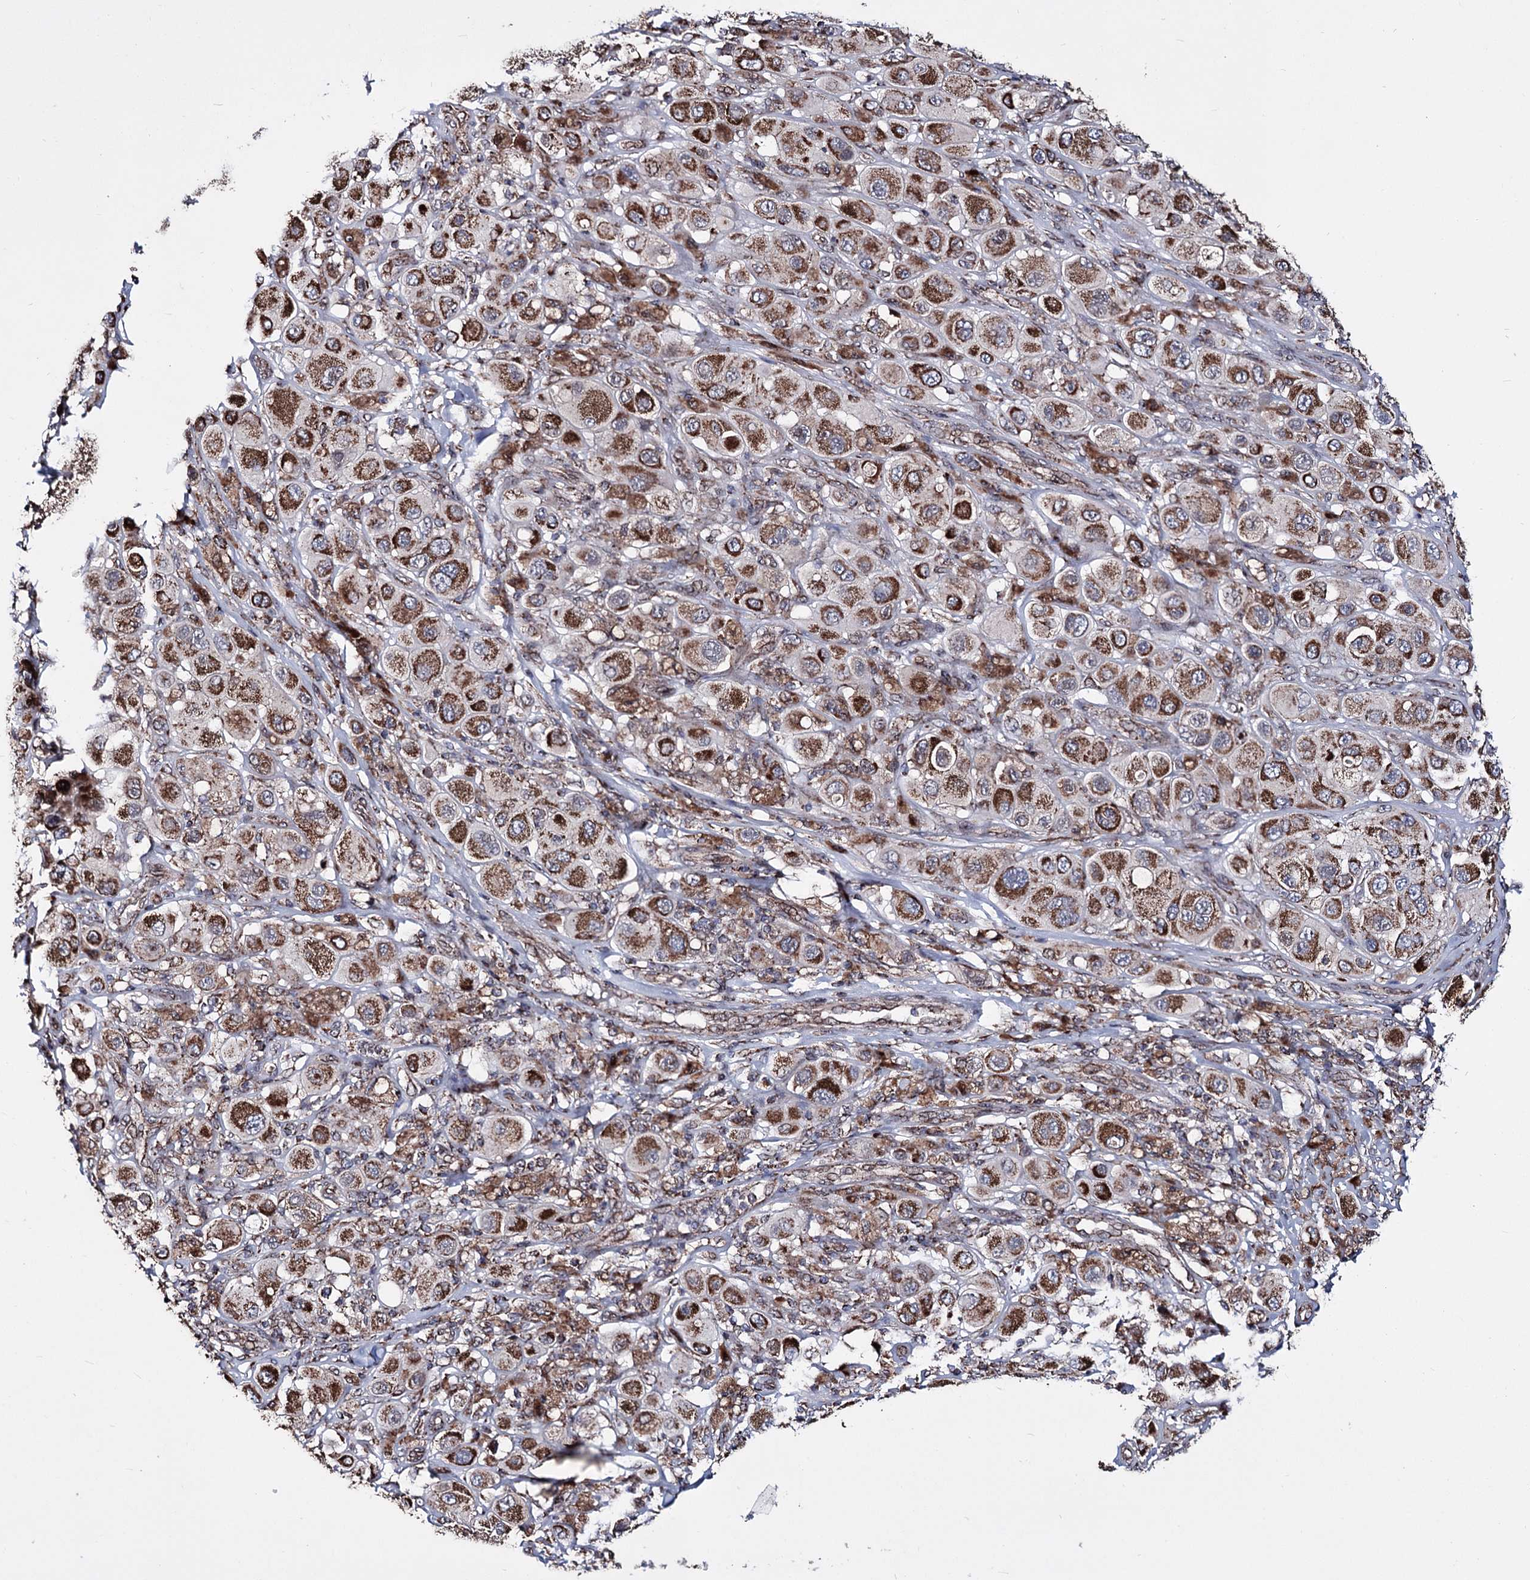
{"staining": {"intensity": "strong", "quantity": ">75%", "location": "cytoplasmic/membranous"}, "tissue": "melanoma", "cell_type": "Tumor cells", "image_type": "cancer", "snomed": [{"axis": "morphology", "description": "Malignant melanoma, Metastatic site"}, {"axis": "topography", "description": "Skin"}], "caption": "IHC of melanoma demonstrates high levels of strong cytoplasmic/membranous staining in about >75% of tumor cells.", "gene": "CREB3L4", "patient": {"sex": "male", "age": 41}}